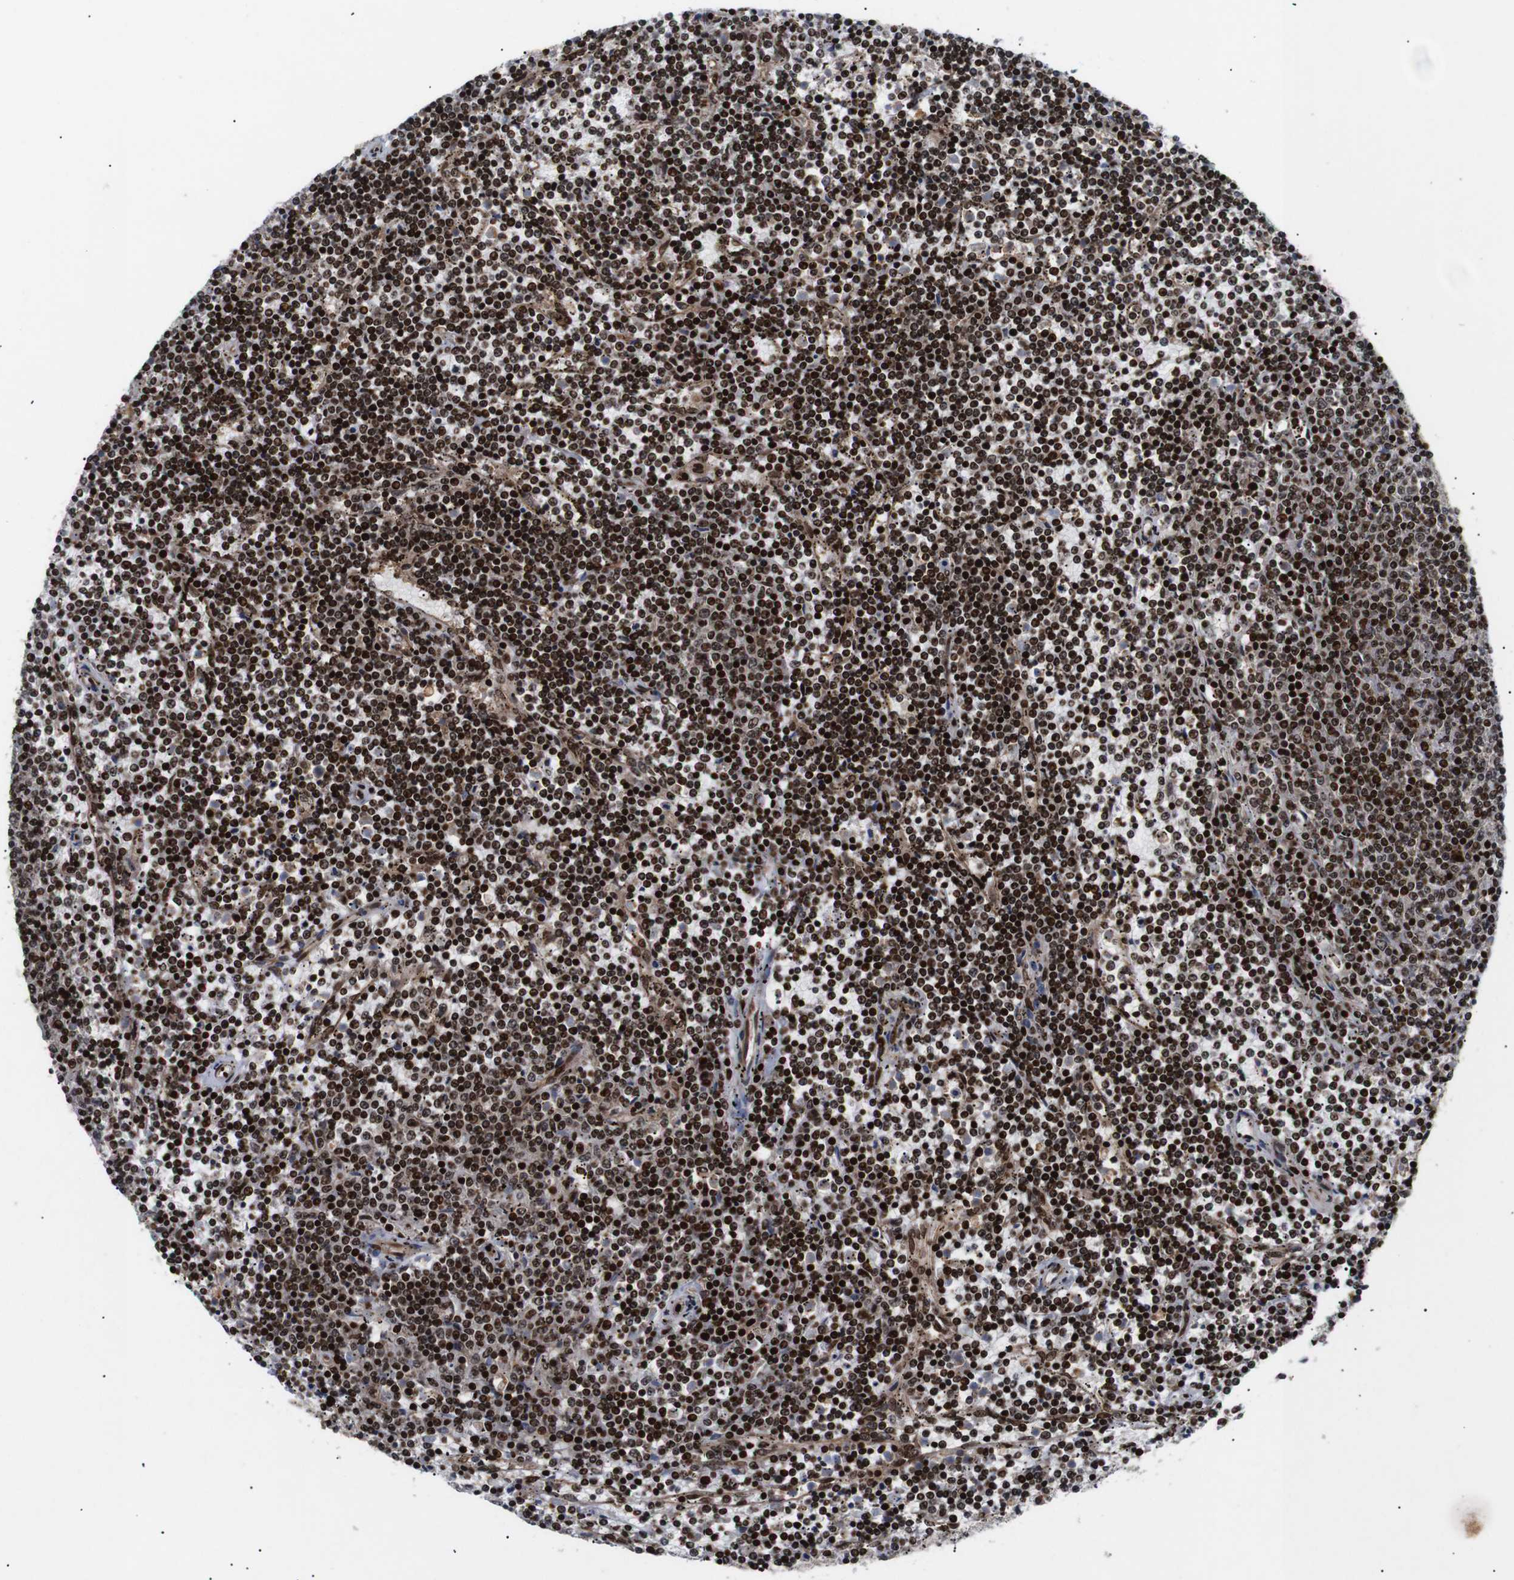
{"staining": {"intensity": "strong", "quantity": ">75%", "location": "nuclear"}, "tissue": "lymphoma", "cell_type": "Tumor cells", "image_type": "cancer", "snomed": [{"axis": "morphology", "description": "Malignant lymphoma, non-Hodgkin's type, Low grade"}, {"axis": "topography", "description": "Spleen"}], "caption": "A high amount of strong nuclear staining is appreciated in about >75% of tumor cells in lymphoma tissue.", "gene": "KIF23", "patient": {"sex": "female", "age": 50}}